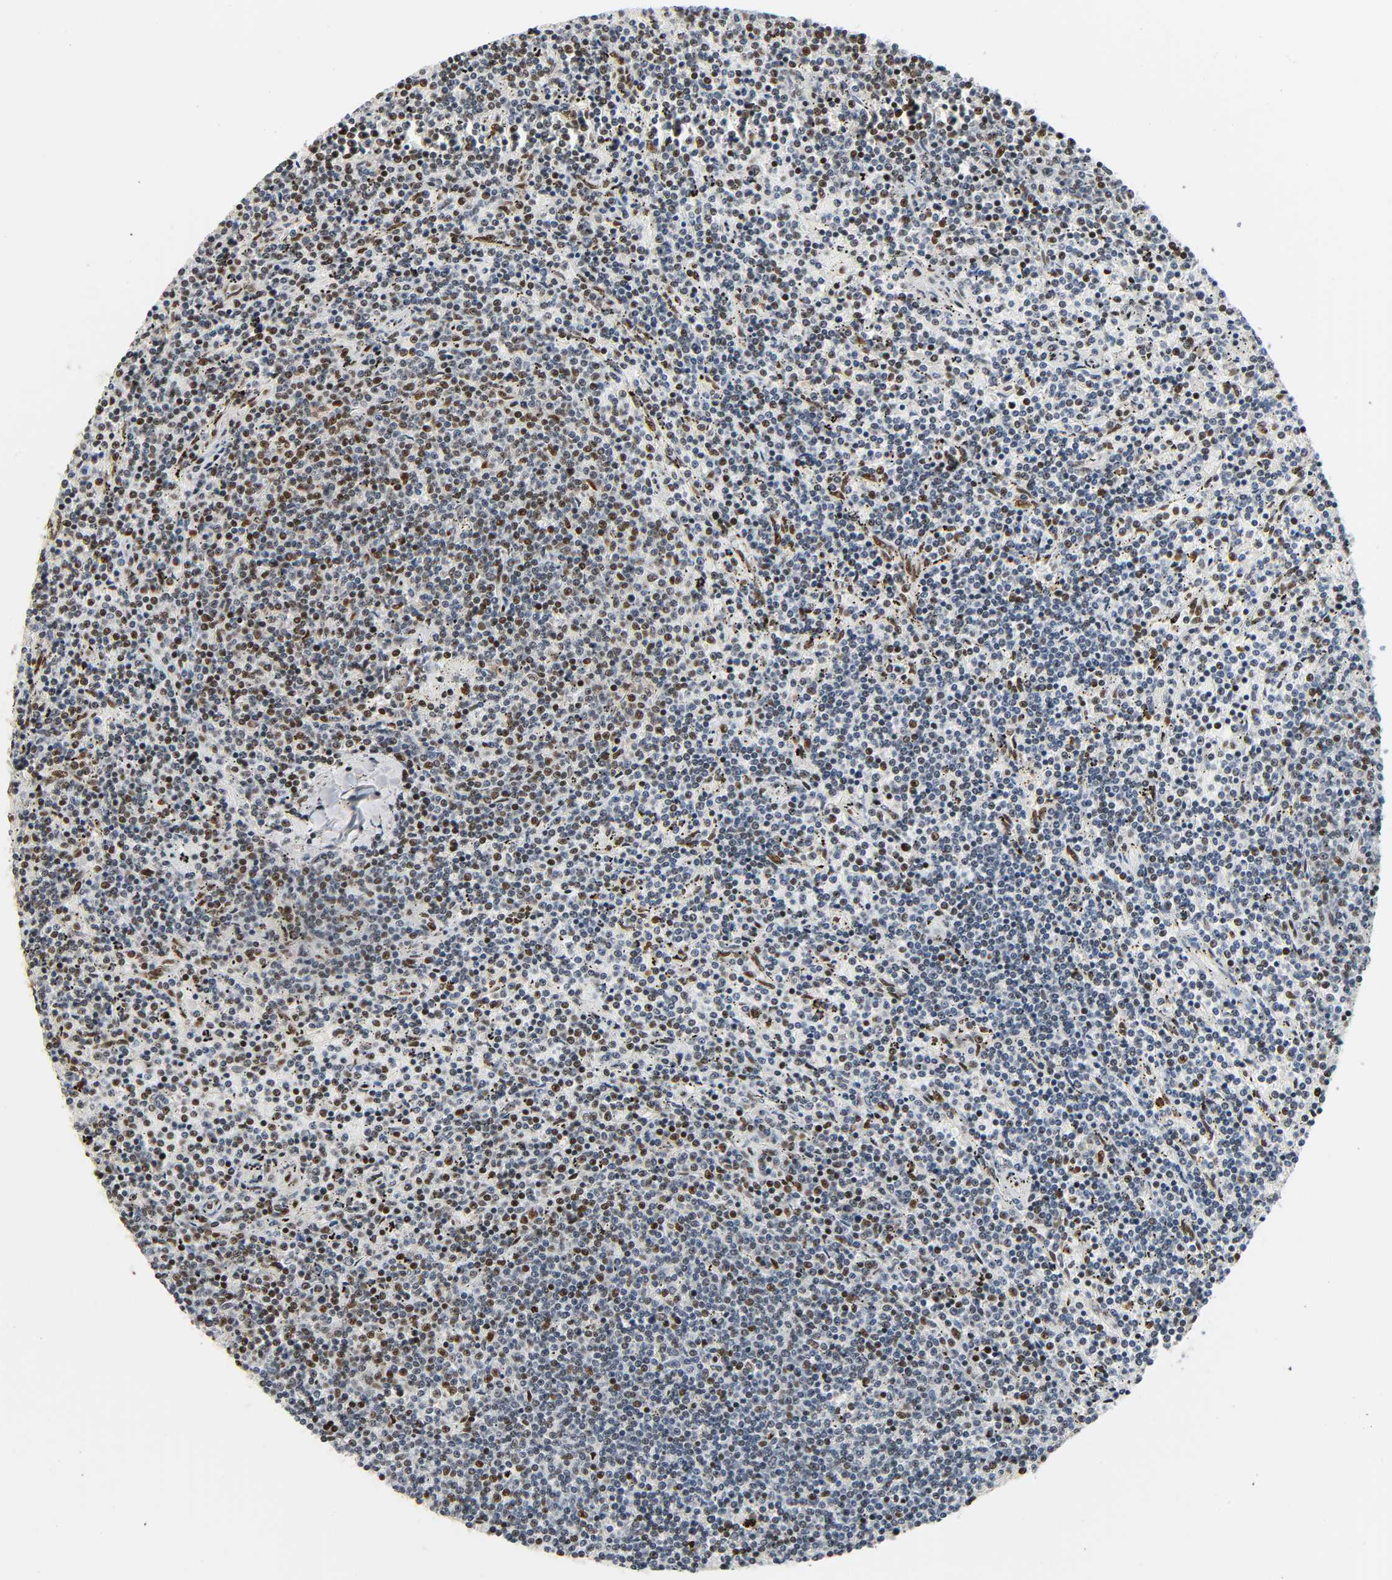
{"staining": {"intensity": "strong", "quantity": "25%-75%", "location": "nuclear"}, "tissue": "lymphoma", "cell_type": "Tumor cells", "image_type": "cancer", "snomed": [{"axis": "morphology", "description": "Malignant lymphoma, non-Hodgkin's type, Low grade"}, {"axis": "topography", "description": "Spleen"}], "caption": "Malignant lymphoma, non-Hodgkin's type (low-grade) stained for a protein shows strong nuclear positivity in tumor cells.", "gene": "CDK9", "patient": {"sex": "female", "age": 50}}